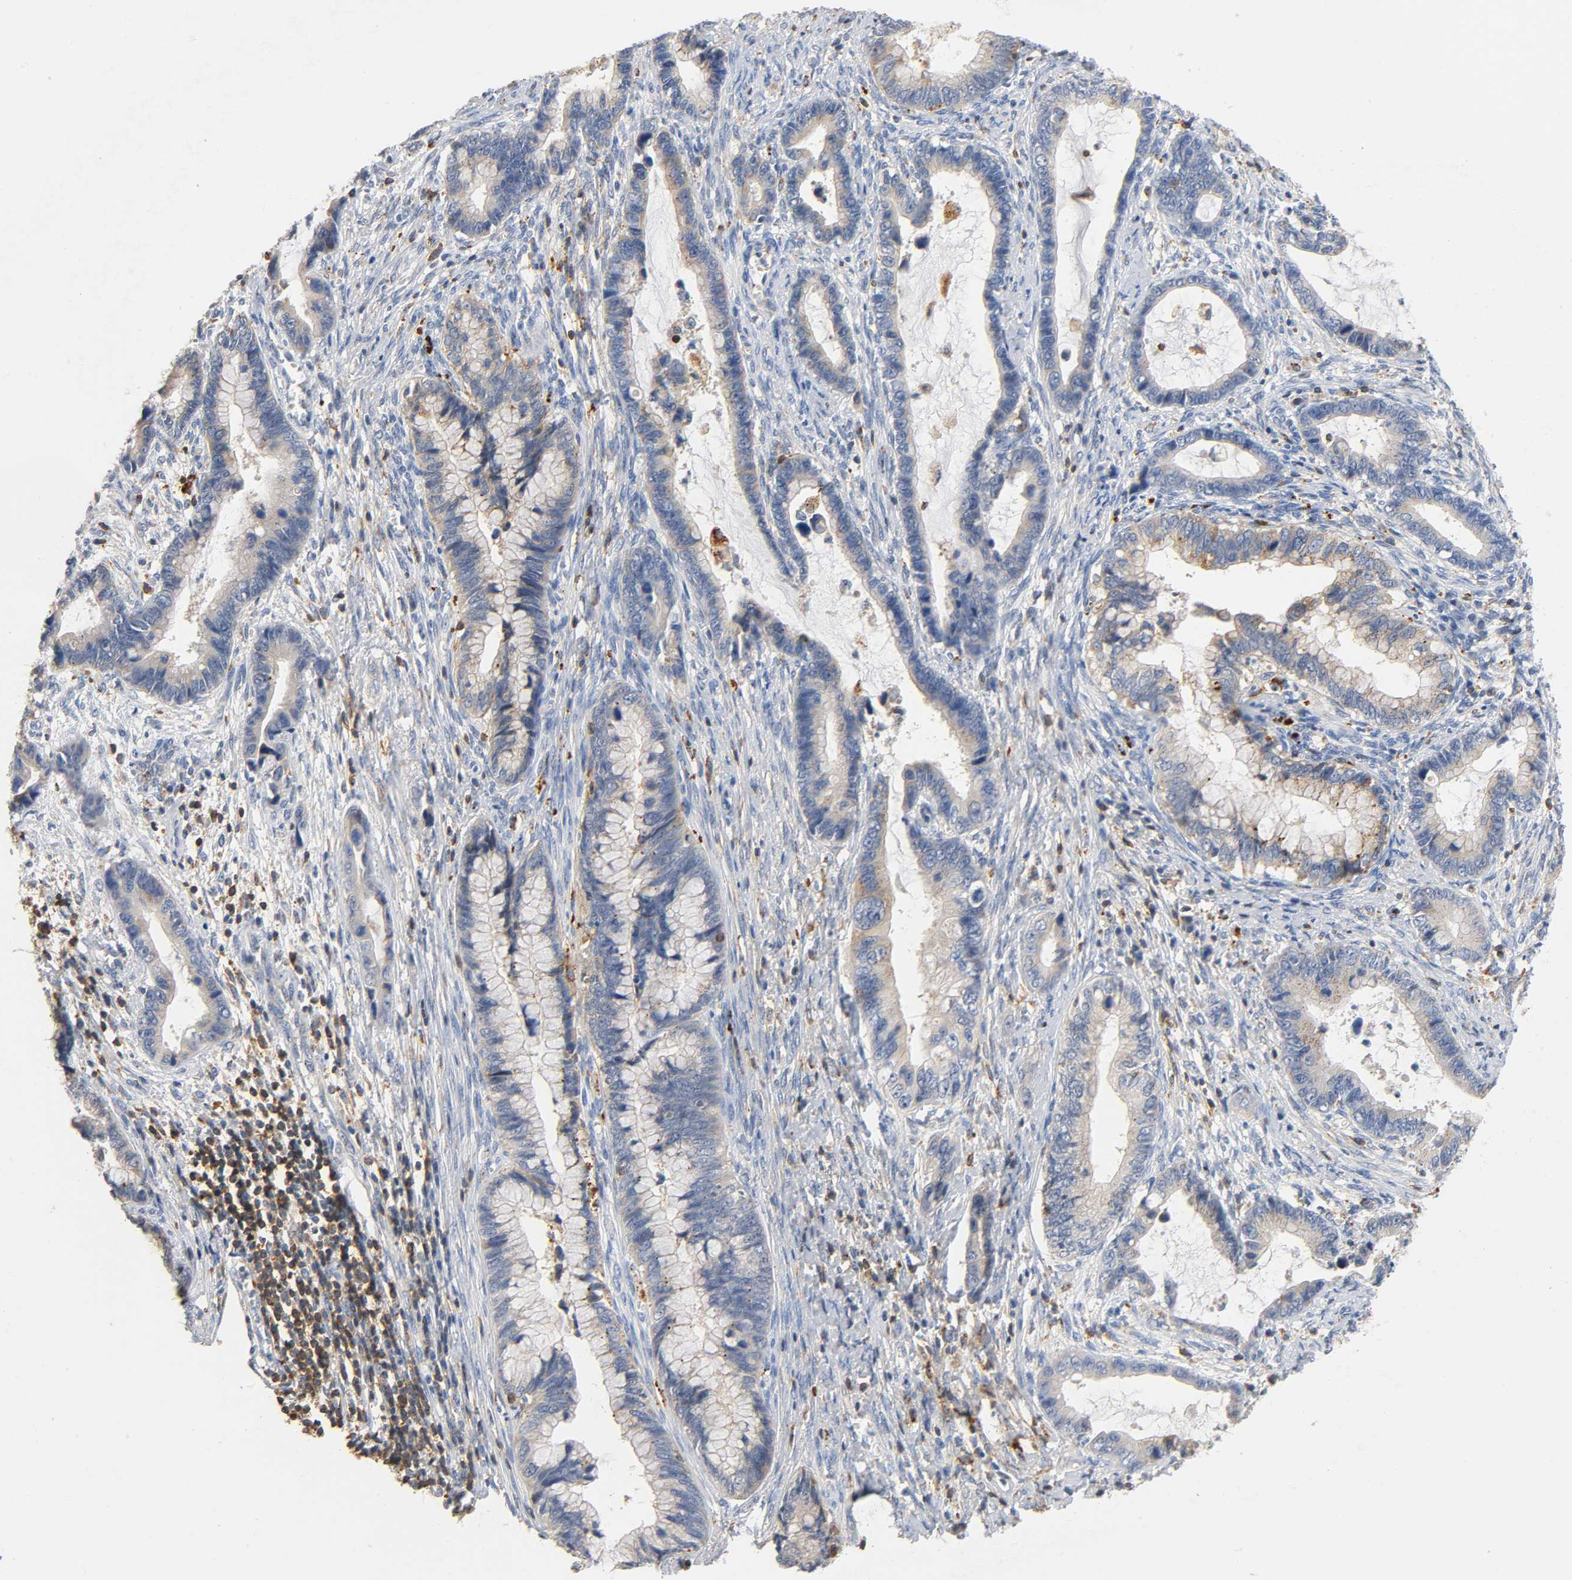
{"staining": {"intensity": "negative", "quantity": "none", "location": "none"}, "tissue": "cervical cancer", "cell_type": "Tumor cells", "image_type": "cancer", "snomed": [{"axis": "morphology", "description": "Adenocarcinoma, NOS"}, {"axis": "topography", "description": "Cervix"}], "caption": "Histopathology image shows no significant protein staining in tumor cells of cervical adenocarcinoma. (Brightfield microscopy of DAB immunohistochemistry at high magnification).", "gene": "UCKL1", "patient": {"sex": "female", "age": 44}}